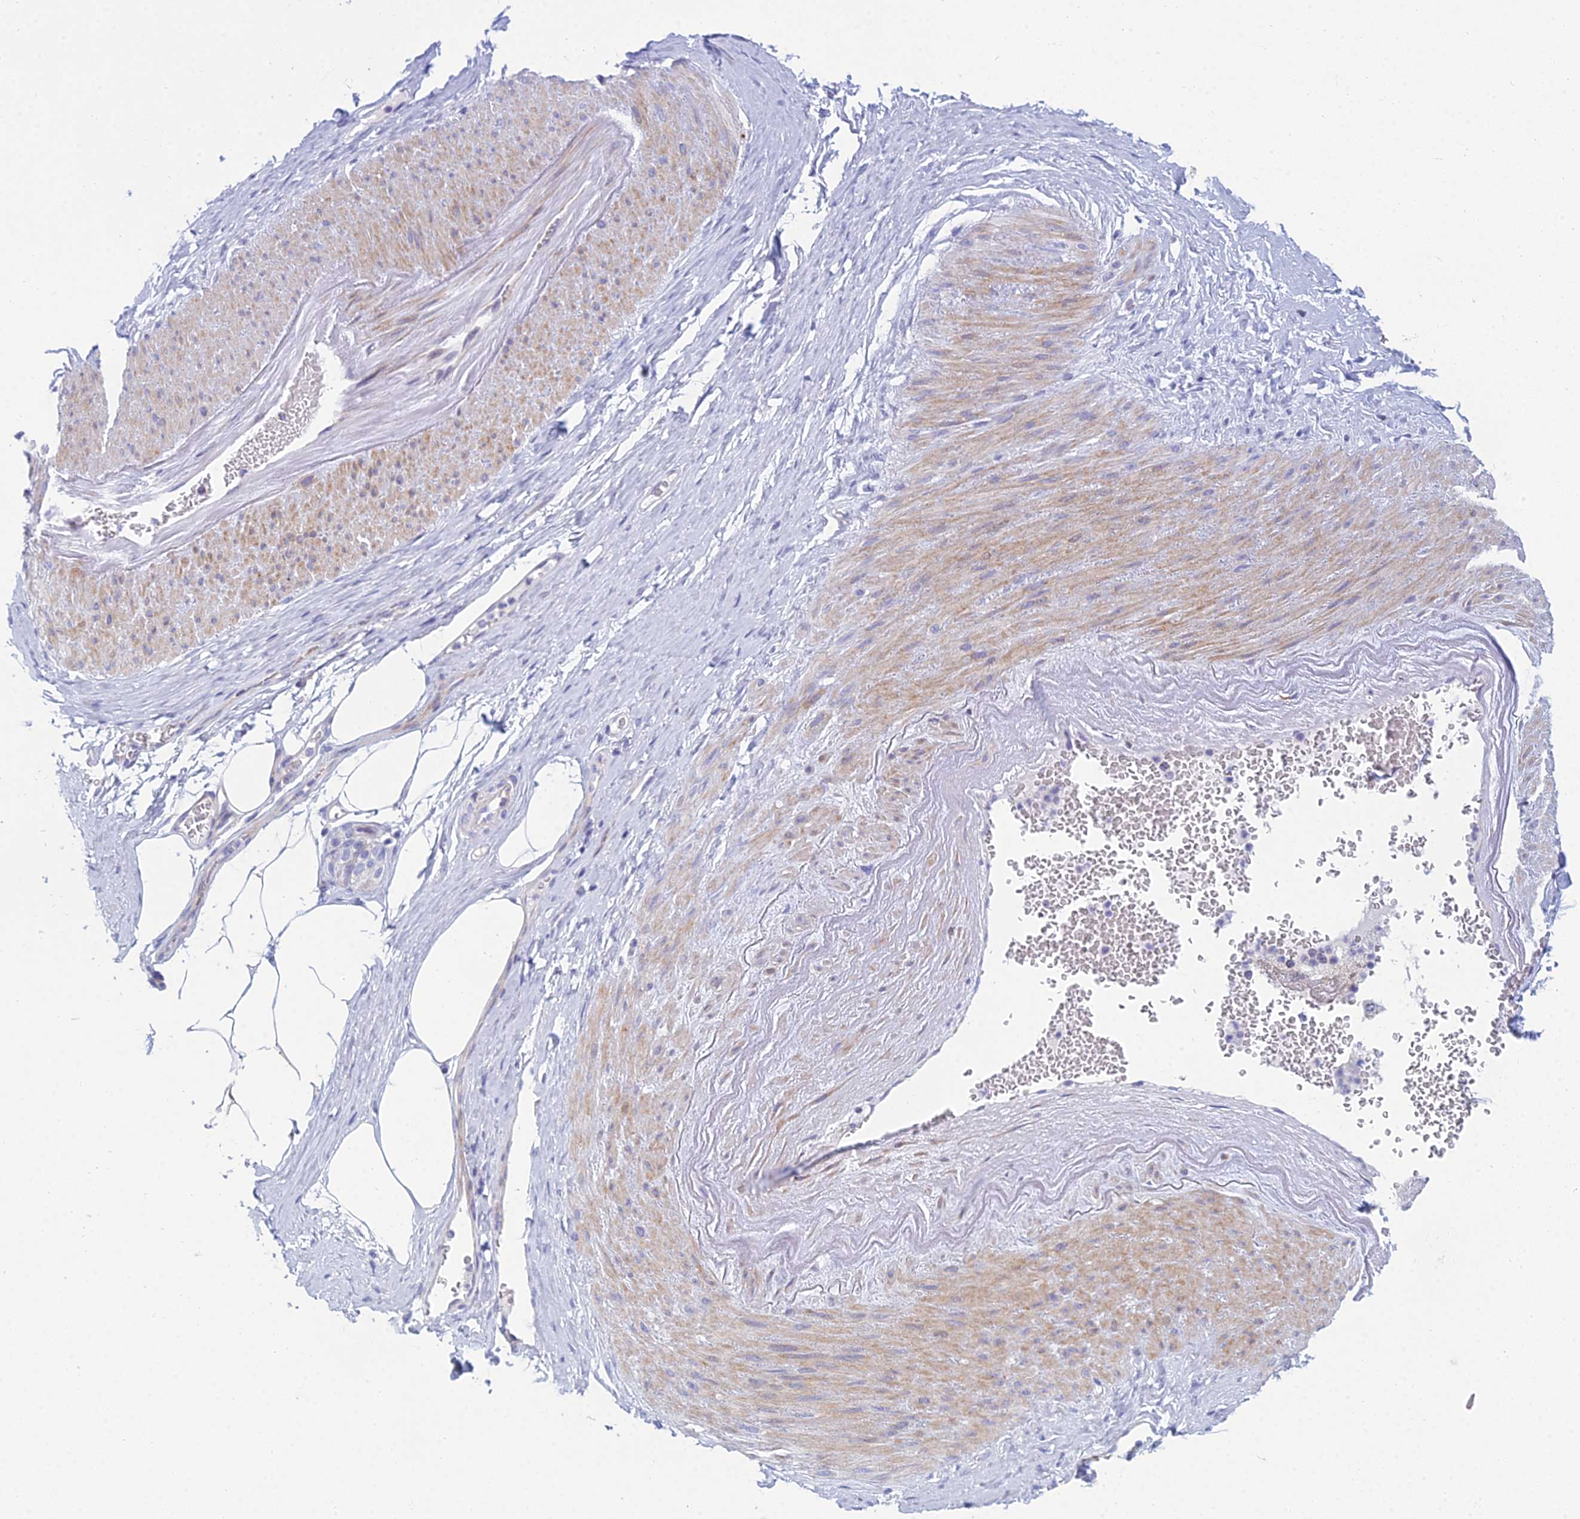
{"staining": {"intensity": "negative", "quantity": "none", "location": "none"}, "tissue": "adipose tissue", "cell_type": "Adipocytes", "image_type": "normal", "snomed": [{"axis": "morphology", "description": "Normal tissue, NOS"}, {"axis": "morphology", "description": "Adenocarcinoma, Low grade"}, {"axis": "topography", "description": "Prostate"}, {"axis": "topography", "description": "Peripheral nerve tissue"}], "caption": "An IHC image of benign adipose tissue is shown. There is no staining in adipocytes of adipose tissue. (Stains: DAB IHC with hematoxylin counter stain, Microscopy: brightfield microscopy at high magnification).", "gene": "PRR13", "patient": {"sex": "male", "age": 63}}